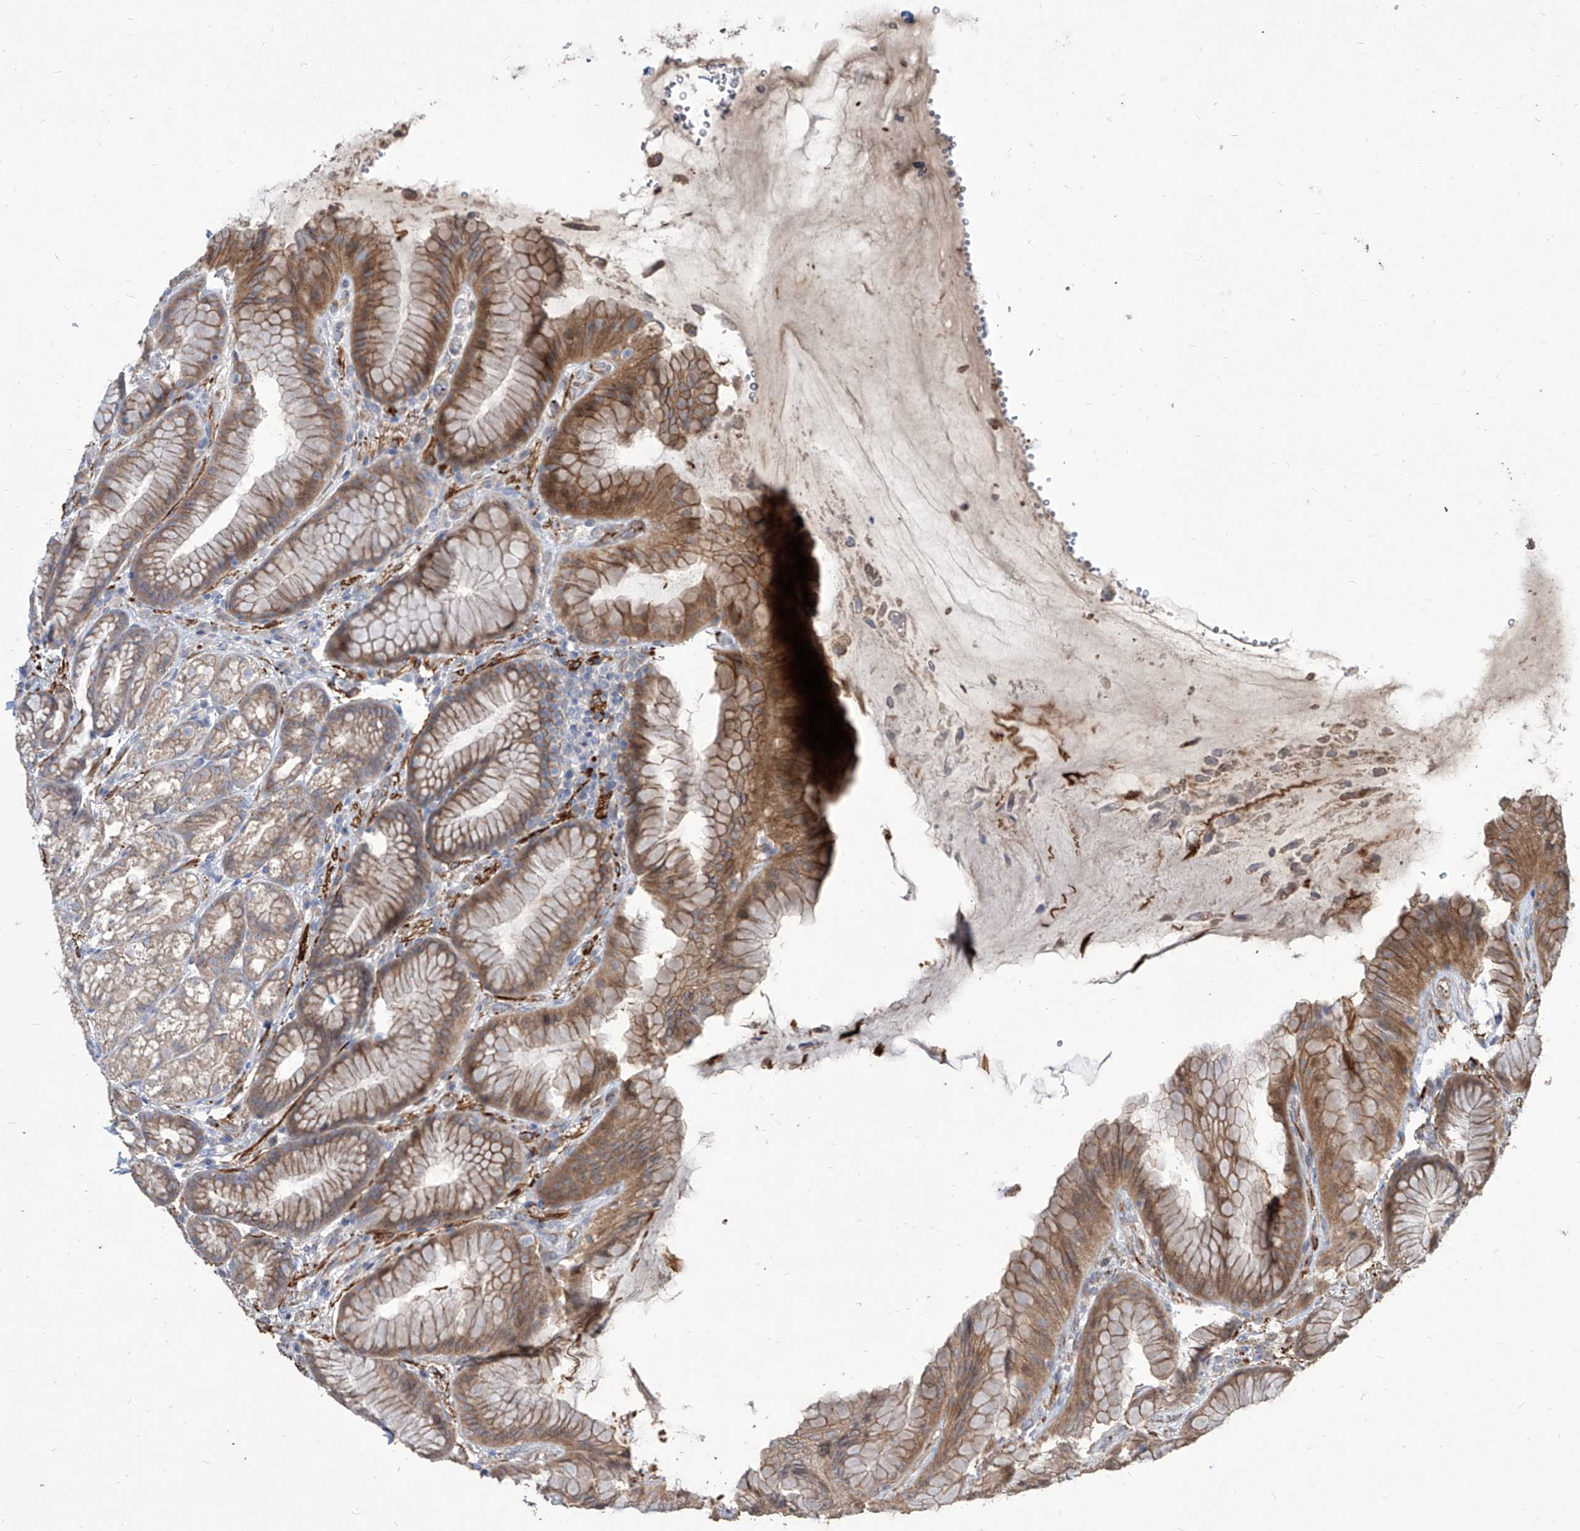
{"staining": {"intensity": "moderate", "quantity": "25%-75%", "location": "cytoplasmic/membranous"}, "tissue": "stomach", "cell_type": "Glandular cells", "image_type": "normal", "snomed": [{"axis": "morphology", "description": "Normal tissue, NOS"}, {"axis": "topography", "description": "Stomach"}], "caption": "Immunohistochemistry (IHC) (DAB) staining of unremarkable human stomach demonstrates moderate cytoplasmic/membranous protein expression in approximately 25%-75% of glandular cells.", "gene": "FAM83B", "patient": {"sex": "male", "age": 57}}